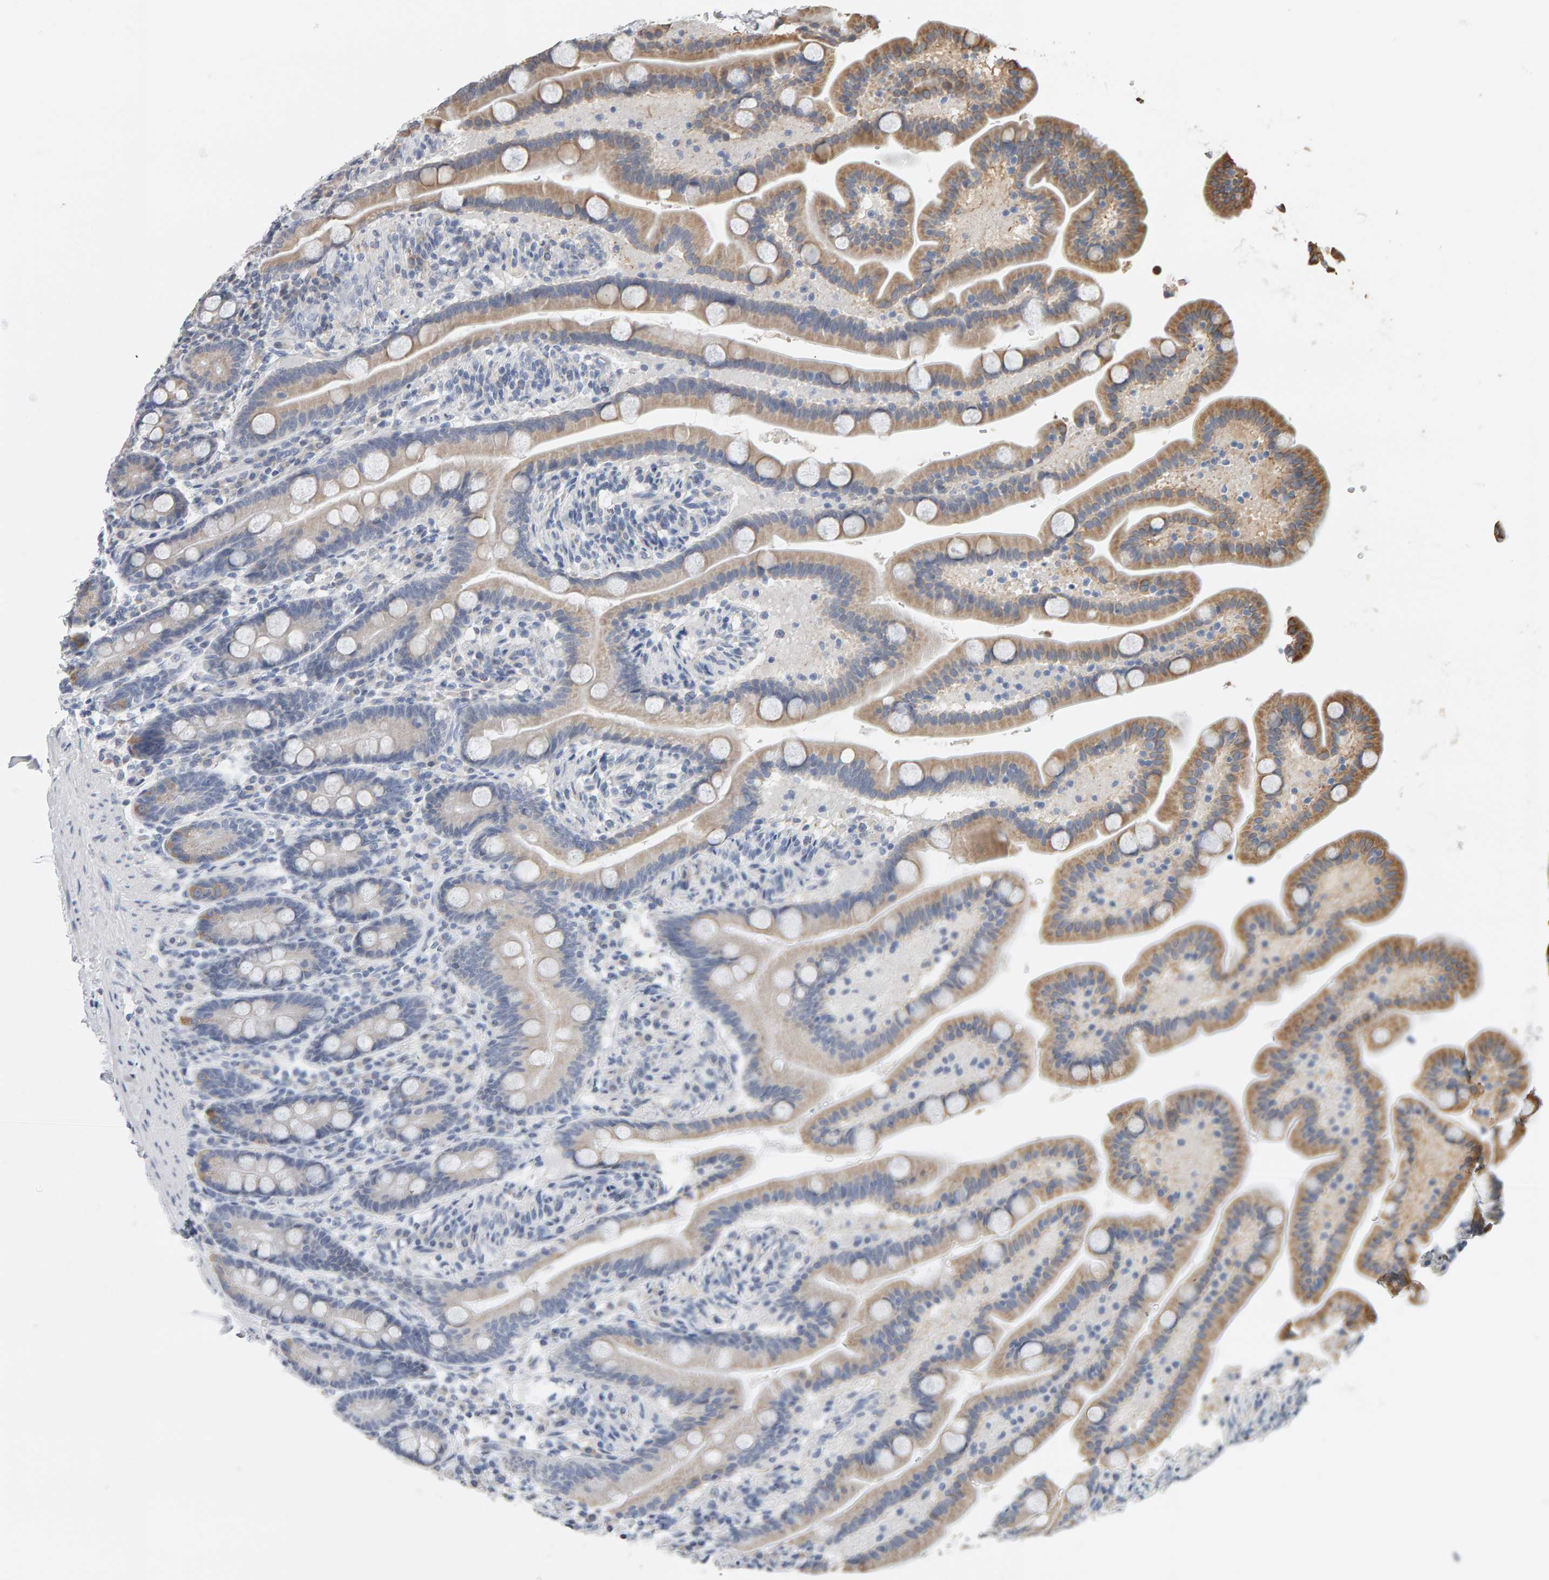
{"staining": {"intensity": "moderate", "quantity": "25%-75%", "location": "cytoplasmic/membranous"}, "tissue": "duodenum", "cell_type": "Glandular cells", "image_type": "normal", "snomed": [{"axis": "morphology", "description": "Normal tissue, NOS"}, {"axis": "topography", "description": "Duodenum"}], "caption": "About 25%-75% of glandular cells in unremarkable duodenum display moderate cytoplasmic/membranous protein positivity as visualized by brown immunohistochemical staining.", "gene": "ADHFE1", "patient": {"sex": "male", "age": 54}}